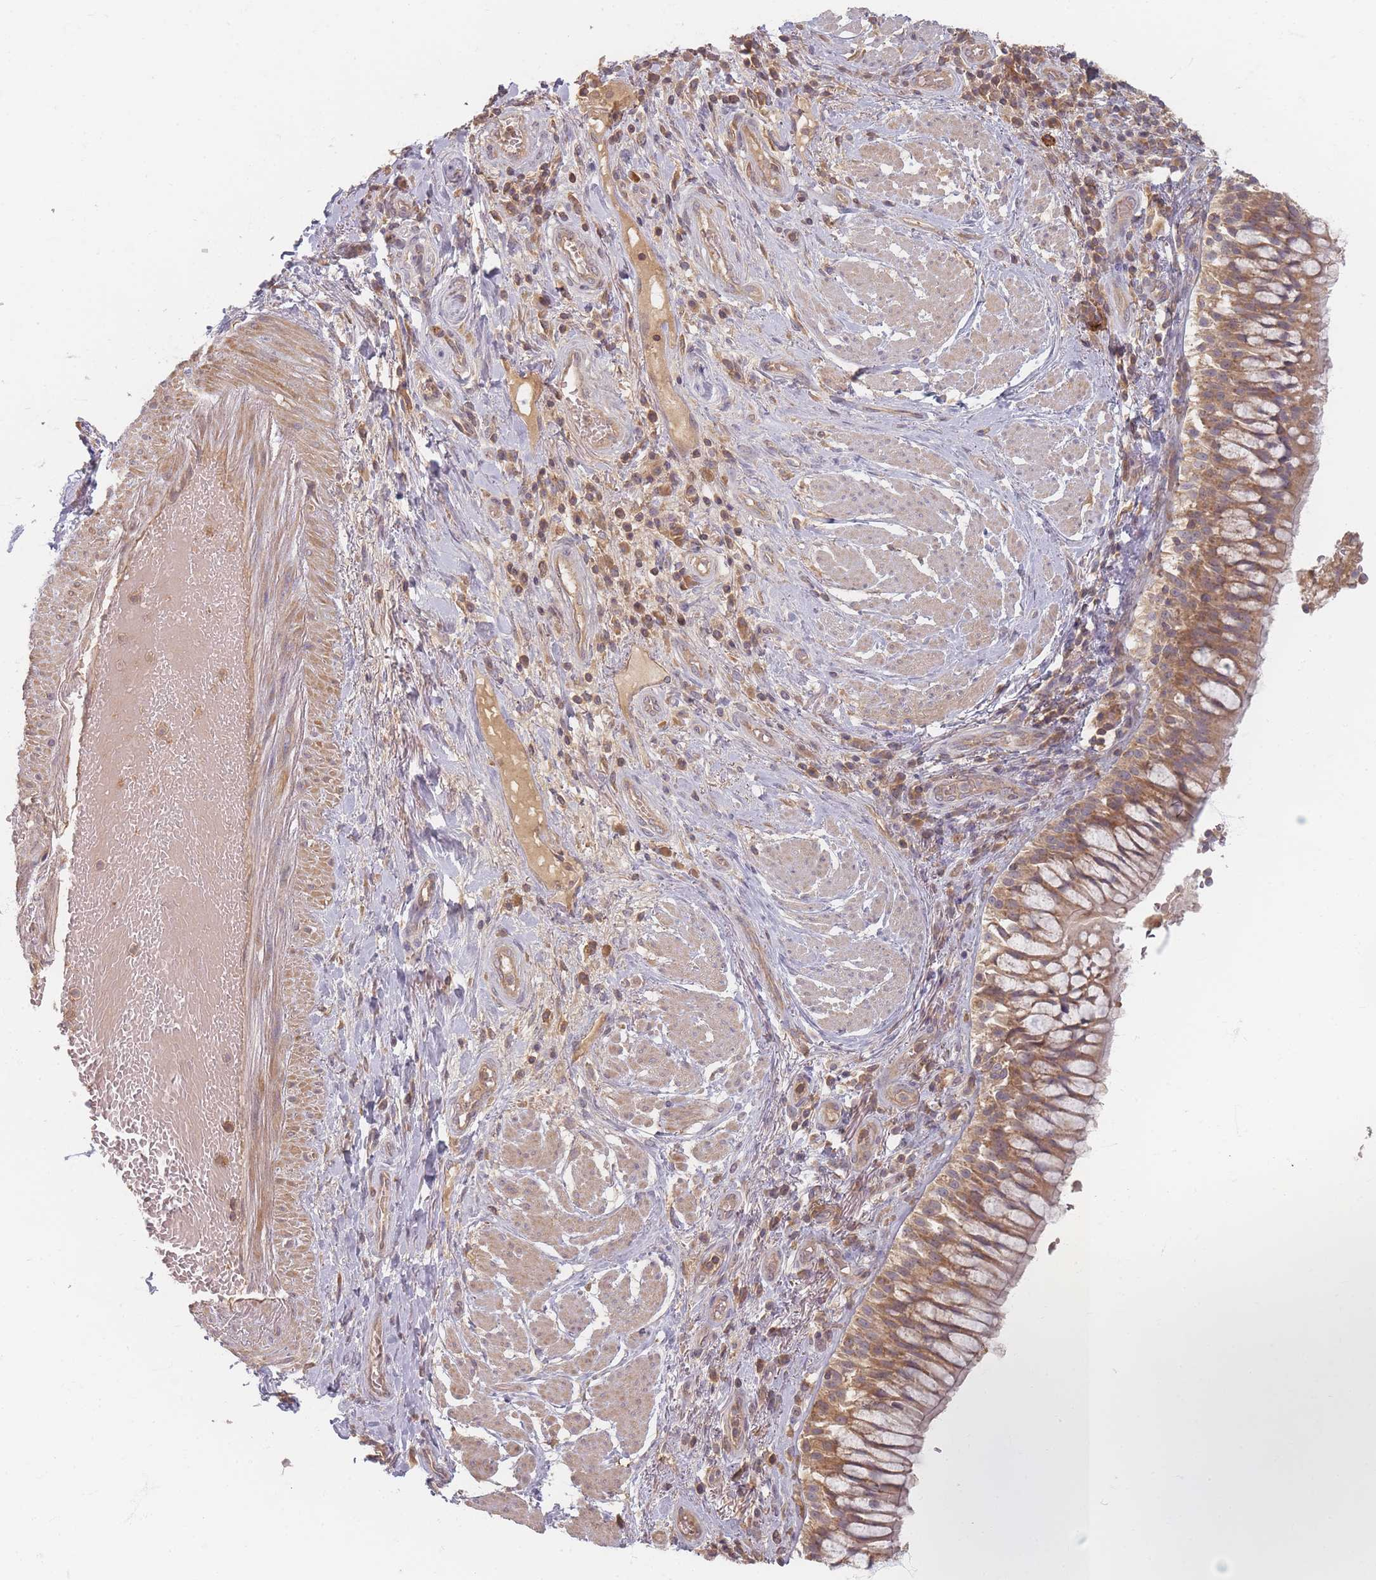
{"staining": {"intensity": "negative", "quantity": "none", "location": "none"}, "tissue": "adipose tissue", "cell_type": "Adipocytes", "image_type": "normal", "snomed": [{"axis": "morphology", "description": "Normal tissue, NOS"}, {"axis": "morphology", "description": "Squamous cell carcinoma, NOS"}, {"axis": "topography", "description": "Bronchus"}, {"axis": "topography", "description": "Lung"}], "caption": "Immunohistochemistry (IHC) histopathology image of normal adipose tissue: adipose tissue stained with DAB (3,3'-diaminobenzidine) shows no significant protein positivity in adipocytes. (DAB IHC, high magnification).", "gene": "SLC35F3", "patient": {"sex": "male", "age": 64}}